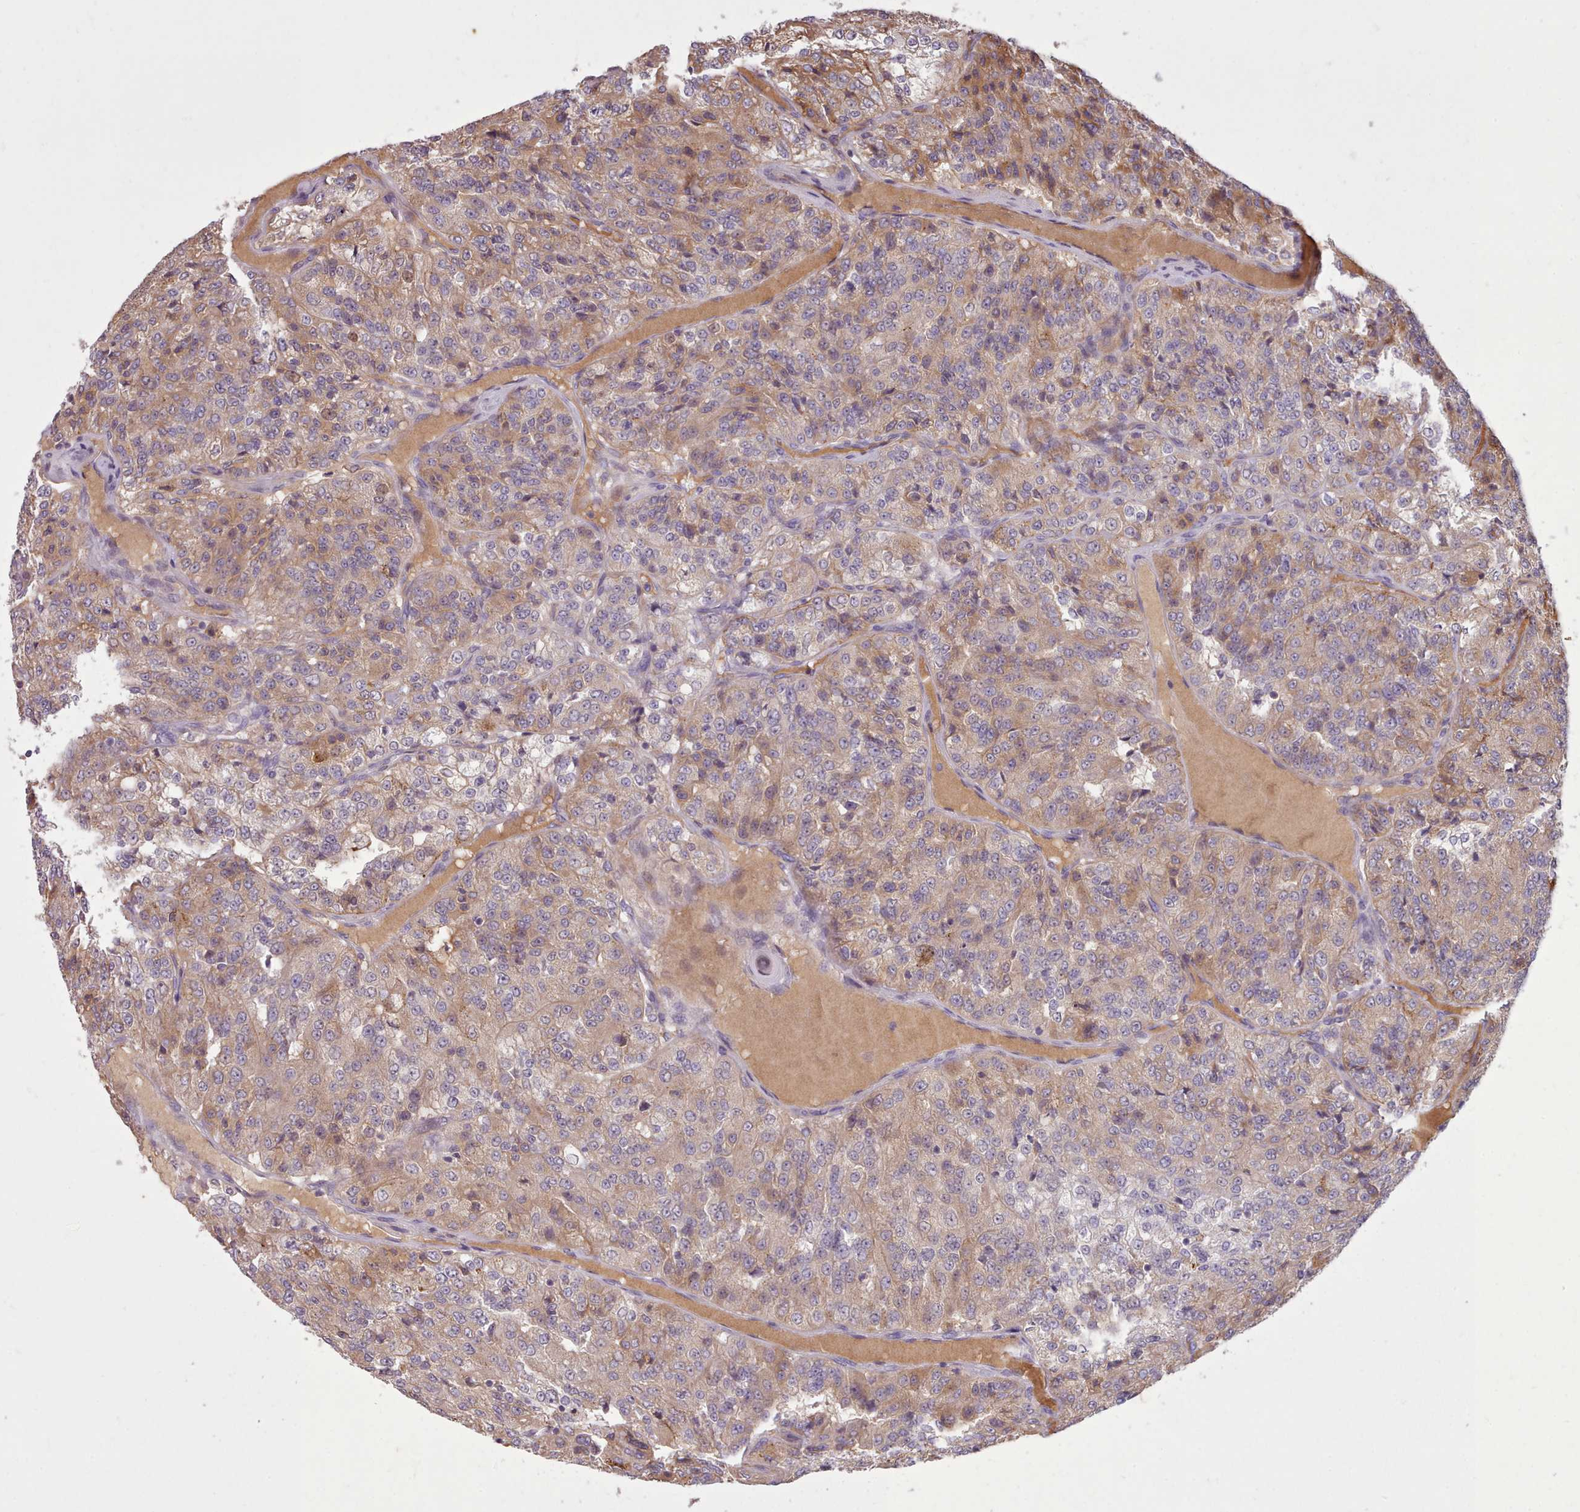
{"staining": {"intensity": "moderate", "quantity": "25%-75%", "location": "cytoplasmic/membranous"}, "tissue": "renal cancer", "cell_type": "Tumor cells", "image_type": "cancer", "snomed": [{"axis": "morphology", "description": "Adenocarcinoma, NOS"}, {"axis": "topography", "description": "Kidney"}], "caption": "The image exhibits immunohistochemical staining of renal cancer. There is moderate cytoplasmic/membranous staining is seen in approximately 25%-75% of tumor cells. Using DAB (brown) and hematoxylin (blue) stains, captured at high magnification using brightfield microscopy.", "gene": "NMRK1", "patient": {"sex": "female", "age": 63}}